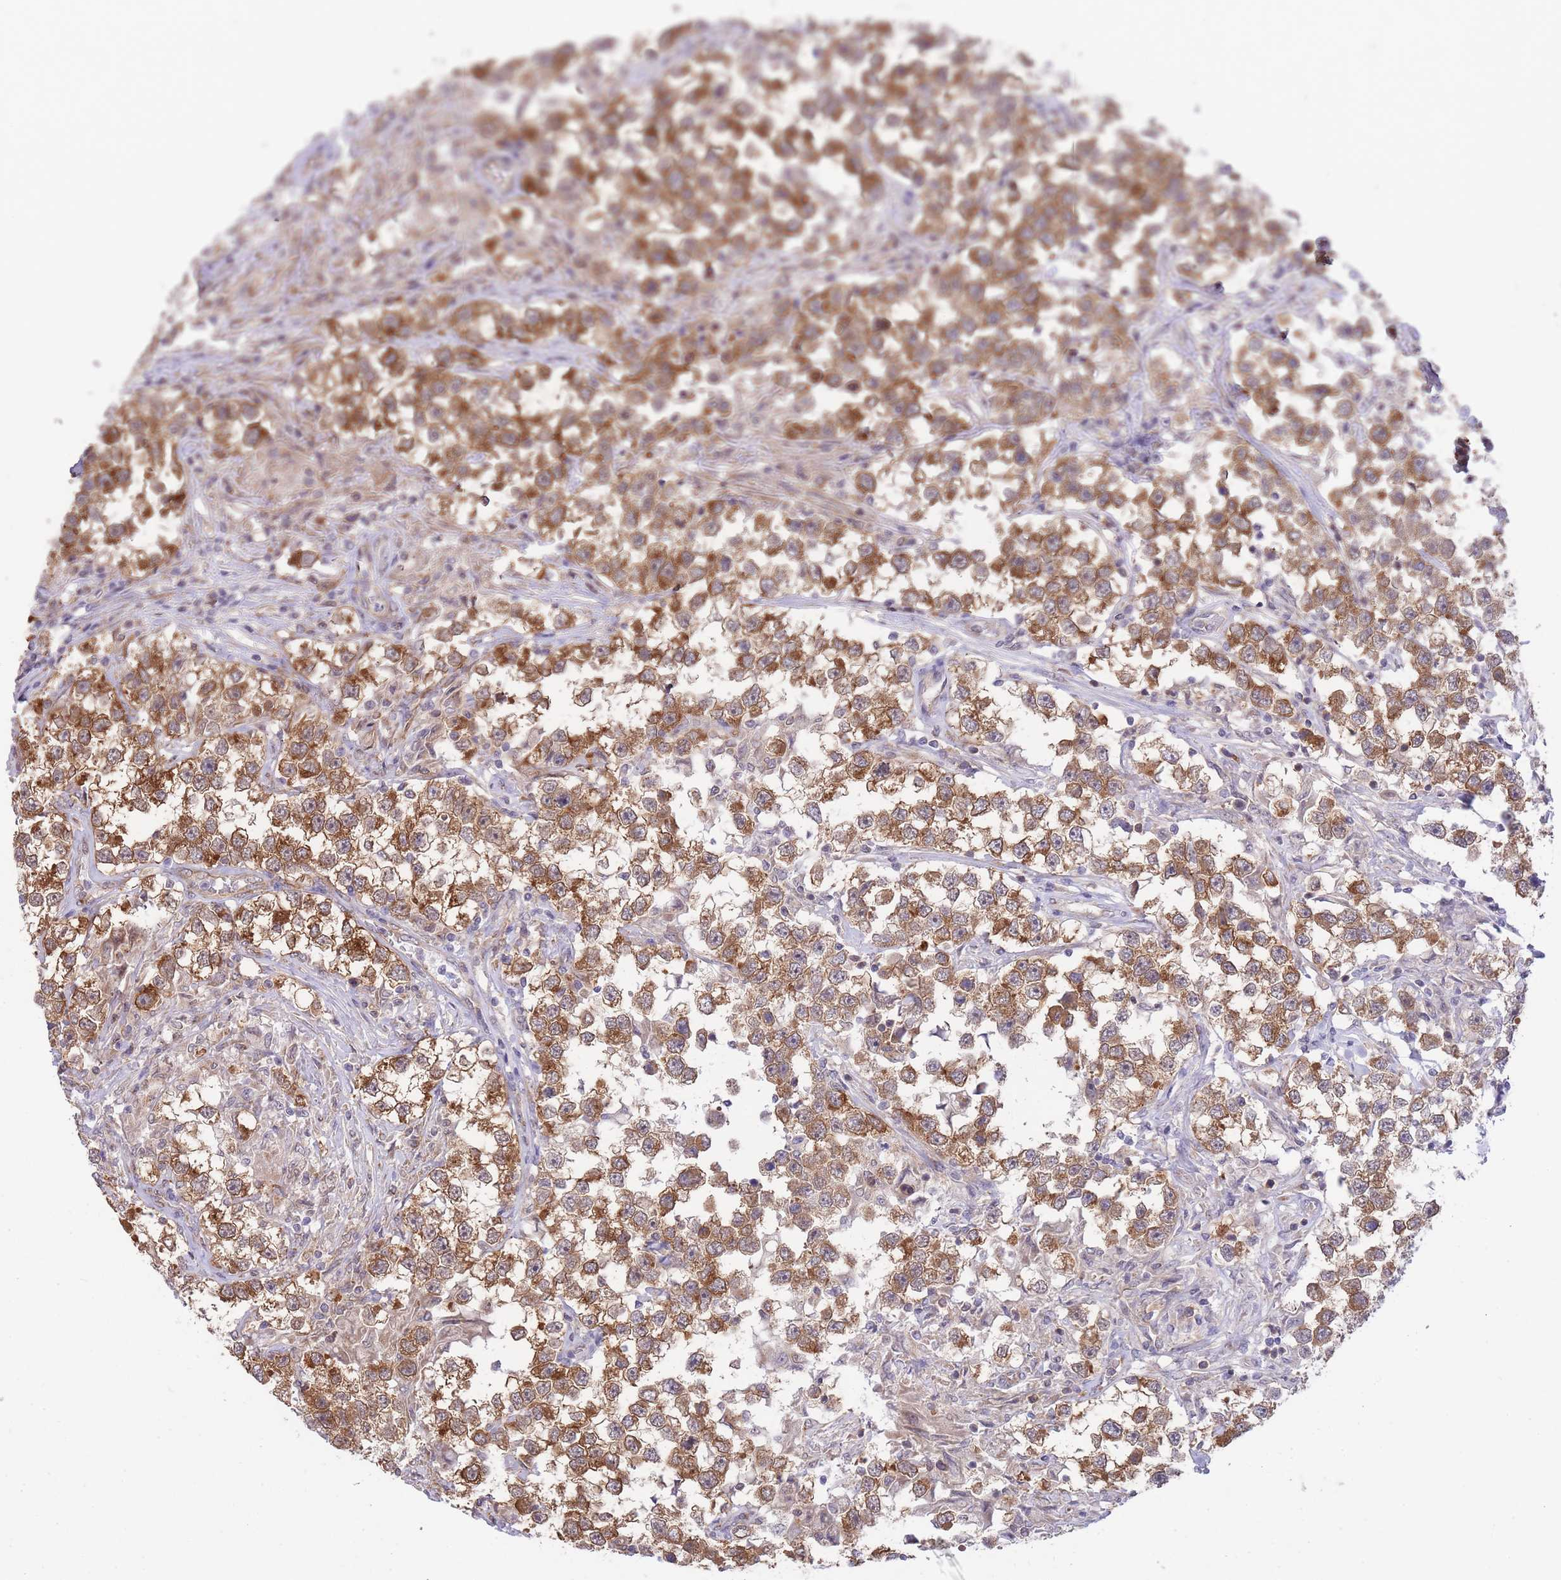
{"staining": {"intensity": "strong", "quantity": ">75%", "location": "cytoplasmic/membranous"}, "tissue": "testis cancer", "cell_type": "Tumor cells", "image_type": "cancer", "snomed": [{"axis": "morphology", "description": "Seminoma, NOS"}, {"axis": "topography", "description": "Testis"}], "caption": "Immunohistochemistry image of human testis cancer (seminoma) stained for a protein (brown), which exhibits high levels of strong cytoplasmic/membranous positivity in approximately >75% of tumor cells.", "gene": "EXOSC8", "patient": {"sex": "male", "age": 46}}